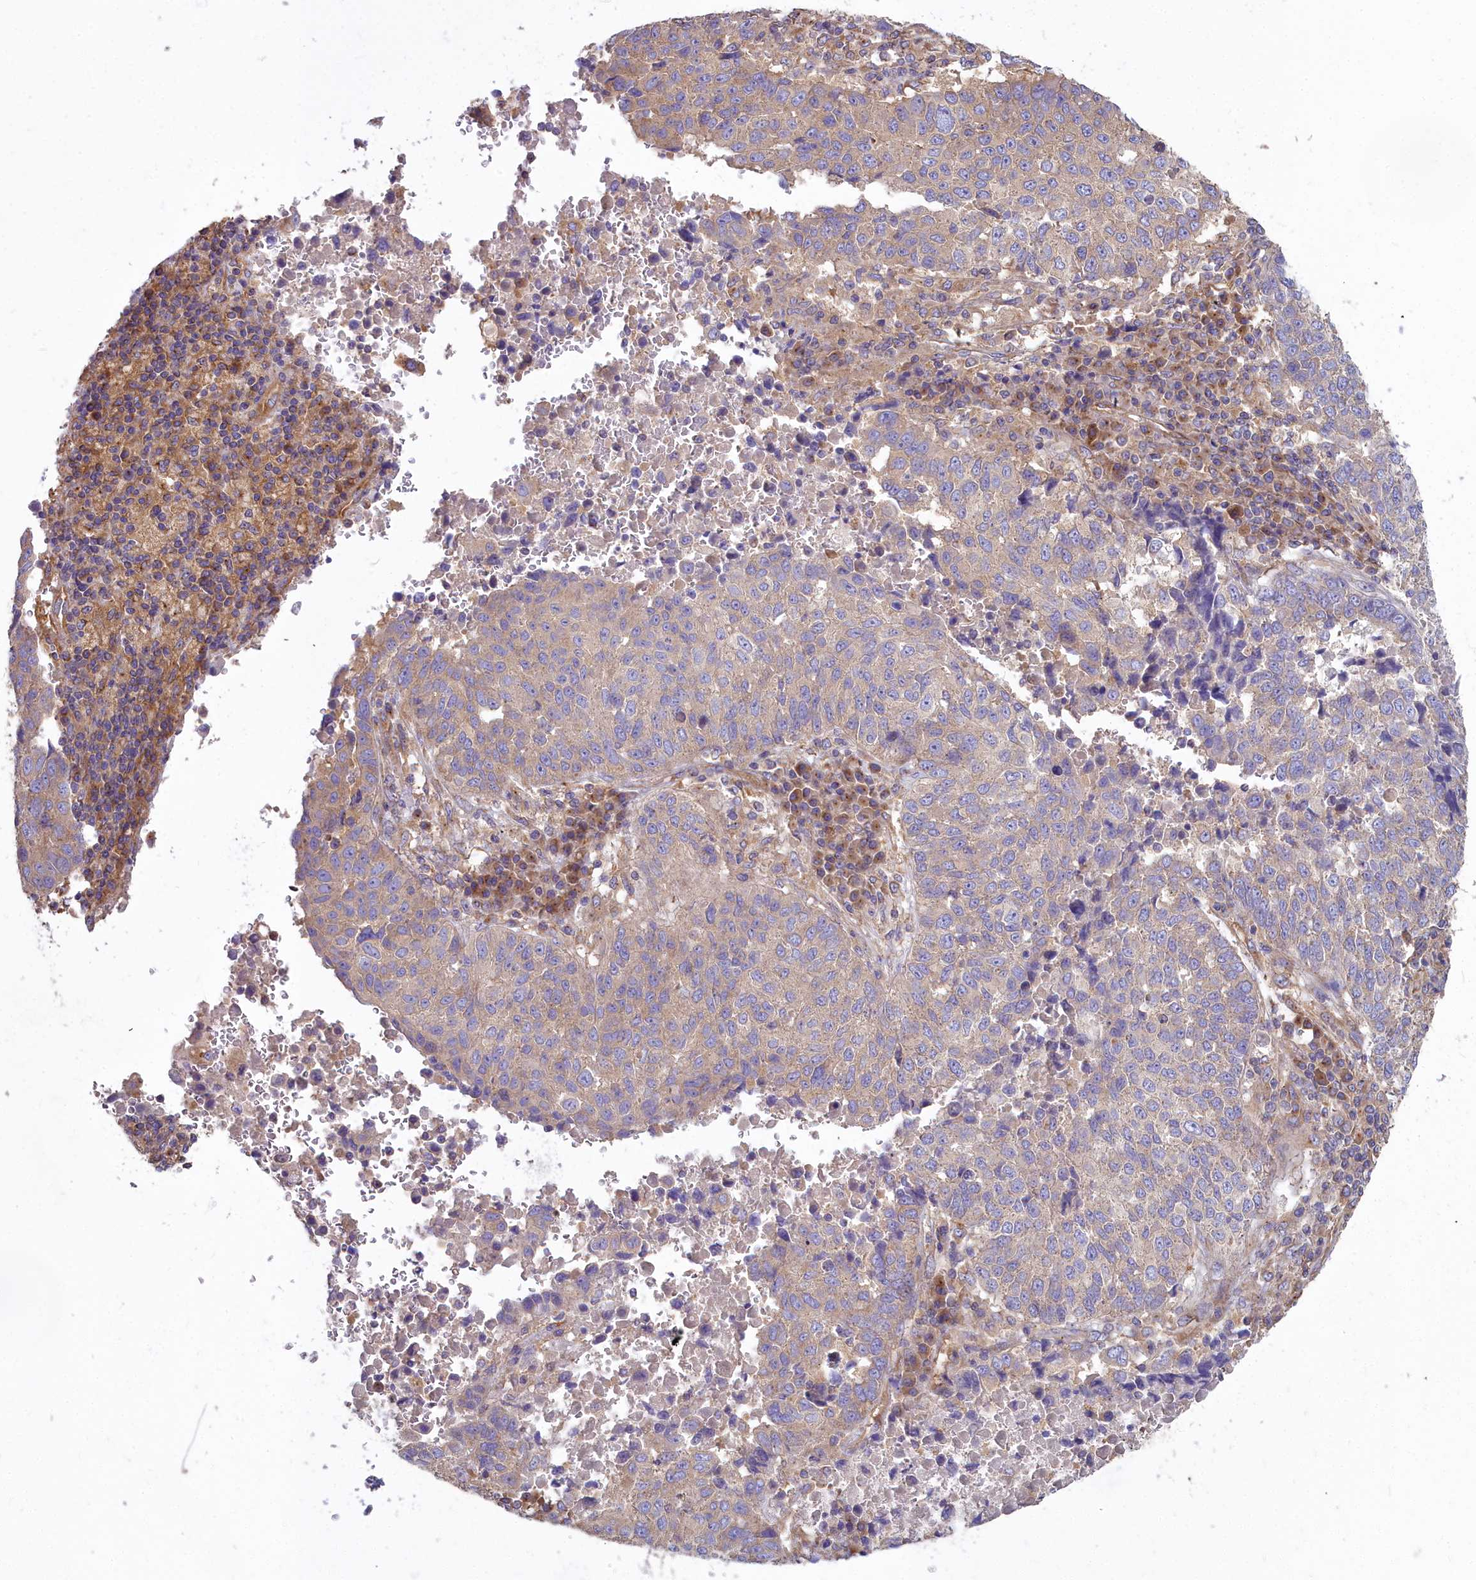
{"staining": {"intensity": "negative", "quantity": "none", "location": "none"}, "tissue": "lung cancer", "cell_type": "Tumor cells", "image_type": "cancer", "snomed": [{"axis": "morphology", "description": "Squamous cell carcinoma, NOS"}, {"axis": "topography", "description": "Lung"}], "caption": "Immunohistochemical staining of squamous cell carcinoma (lung) exhibits no significant positivity in tumor cells.", "gene": "DCTN3", "patient": {"sex": "male", "age": 73}}